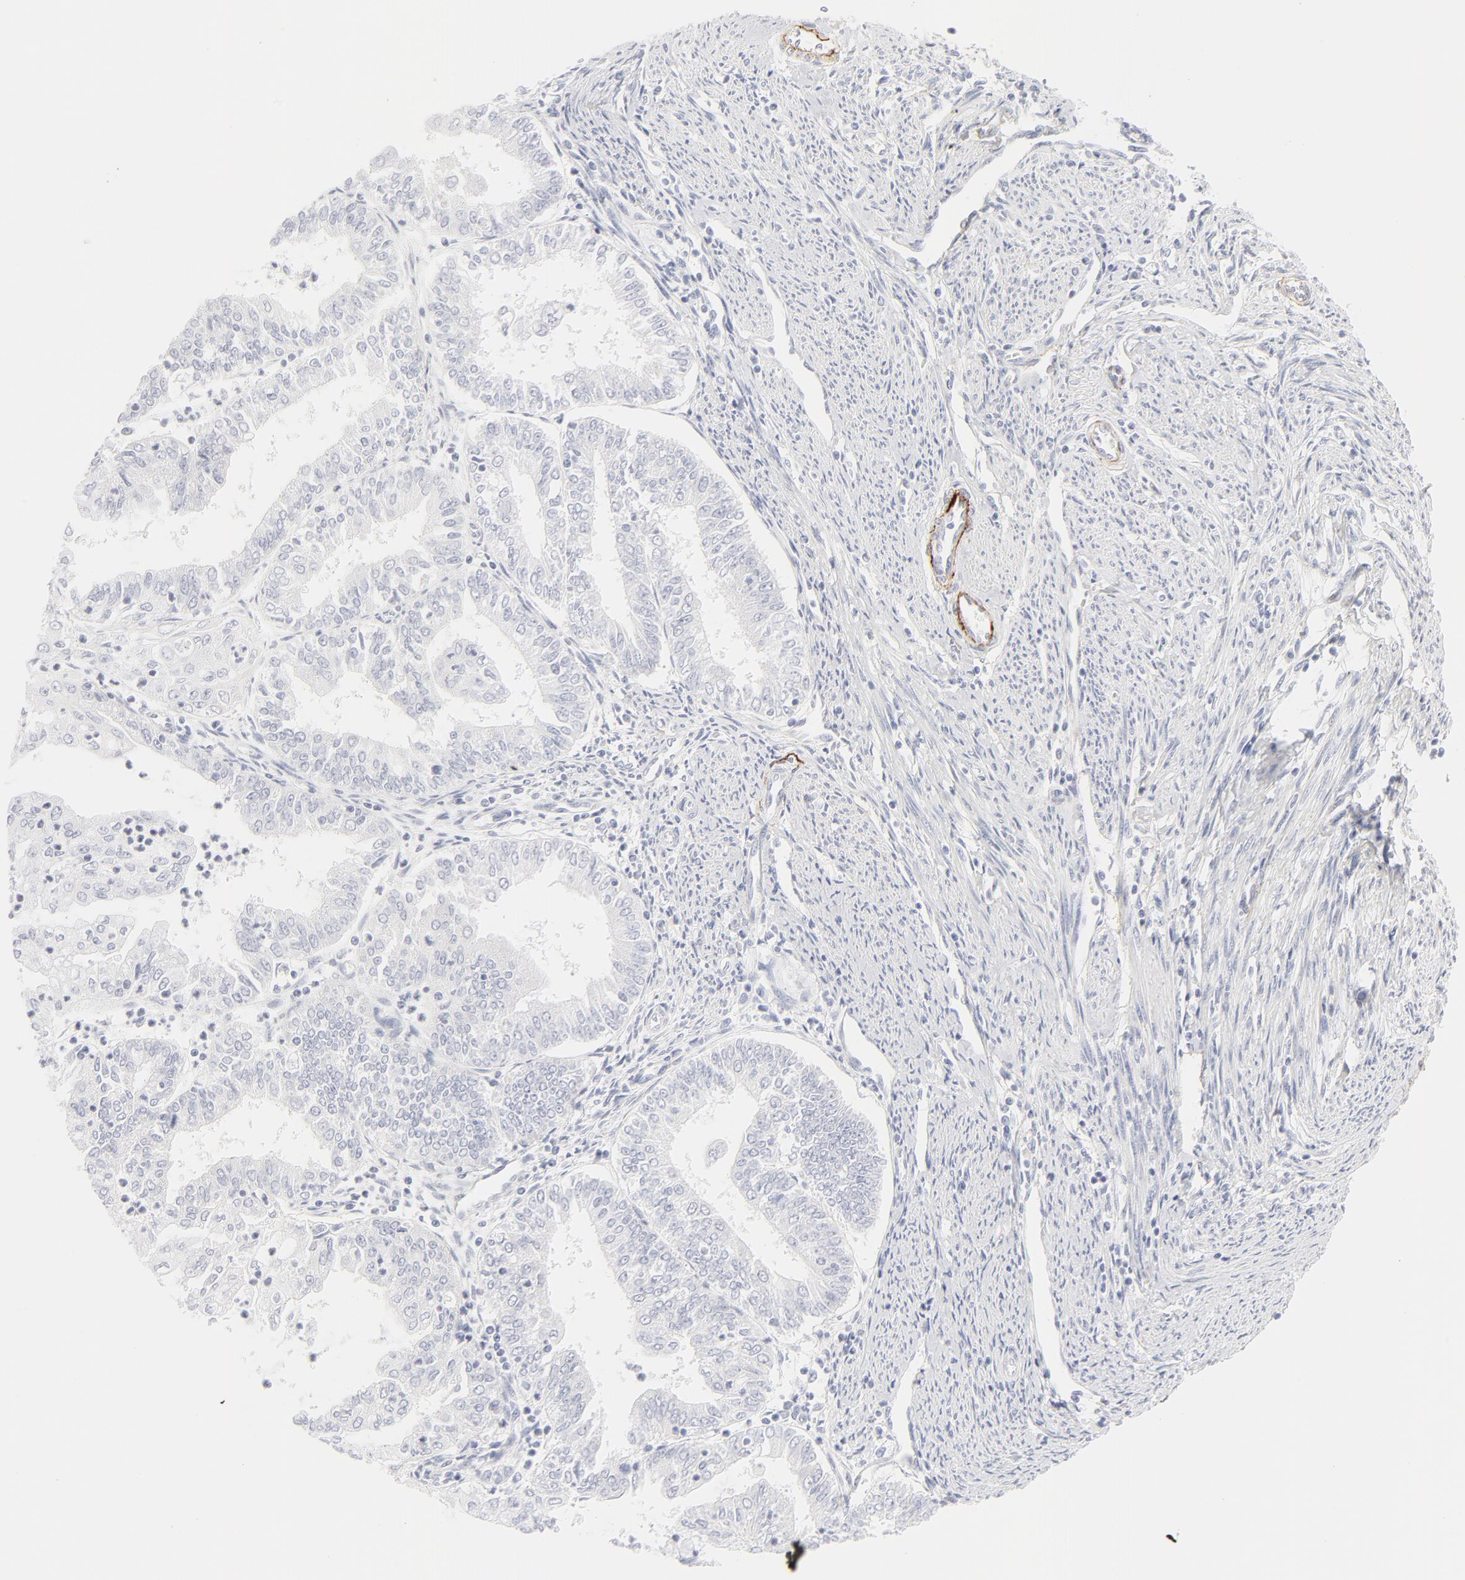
{"staining": {"intensity": "negative", "quantity": "none", "location": "none"}, "tissue": "endometrial cancer", "cell_type": "Tumor cells", "image_type": "cancer", "snomed": [{"axis": "morphology", "description": "Adenocarcinoma, NOS"}, {"axis": "topography", "description": "Endometrium"}], "caption": "DAB (3,3'-diaminobenzidine) immunohistochemical staining of endometrial cancer reveals no significant positivity in tumor cells.", "gene": "NPNT", "patient": {"sex": "female", "age": 75}}